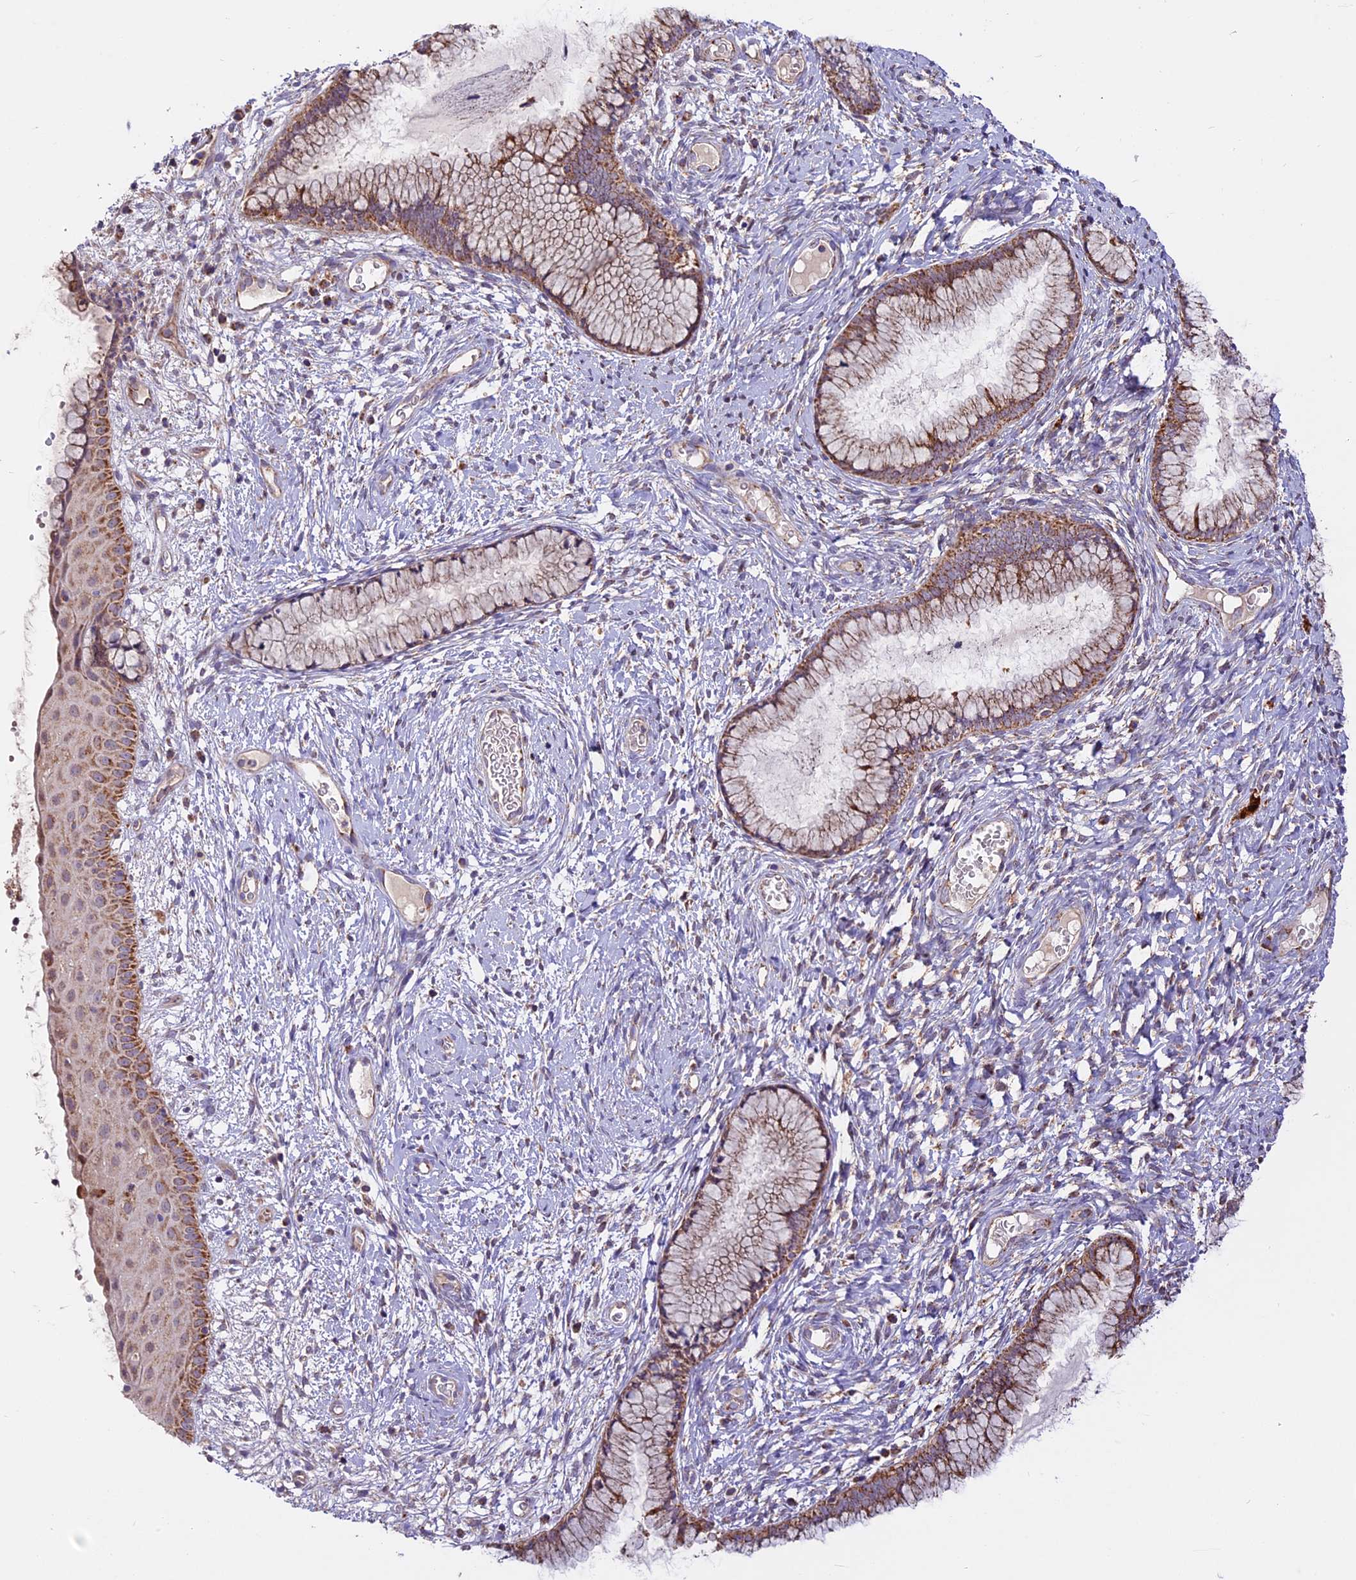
{"staining": {"intensity": "moderate", "quantity": ">75%", "location": "cytoplasmic/membranous"}, "tissue": "cervix", "cell_type": "Glandular cells", "image_type": "normal", "snomed": [{"axis": "morphology", "description": "Normal tissue, NOS"}, {"axis": "topography", "description": "Cervix"}], "caption": "A high-resolution image shows immunohistochemistry (IHC) staining of unremarkable cervix, which reveals moderate cytoplasmic/membranous expression in about >75% of glandular cells.", "gene": "NDUFA8", "patient": {"sex": "female", "age": 42}}